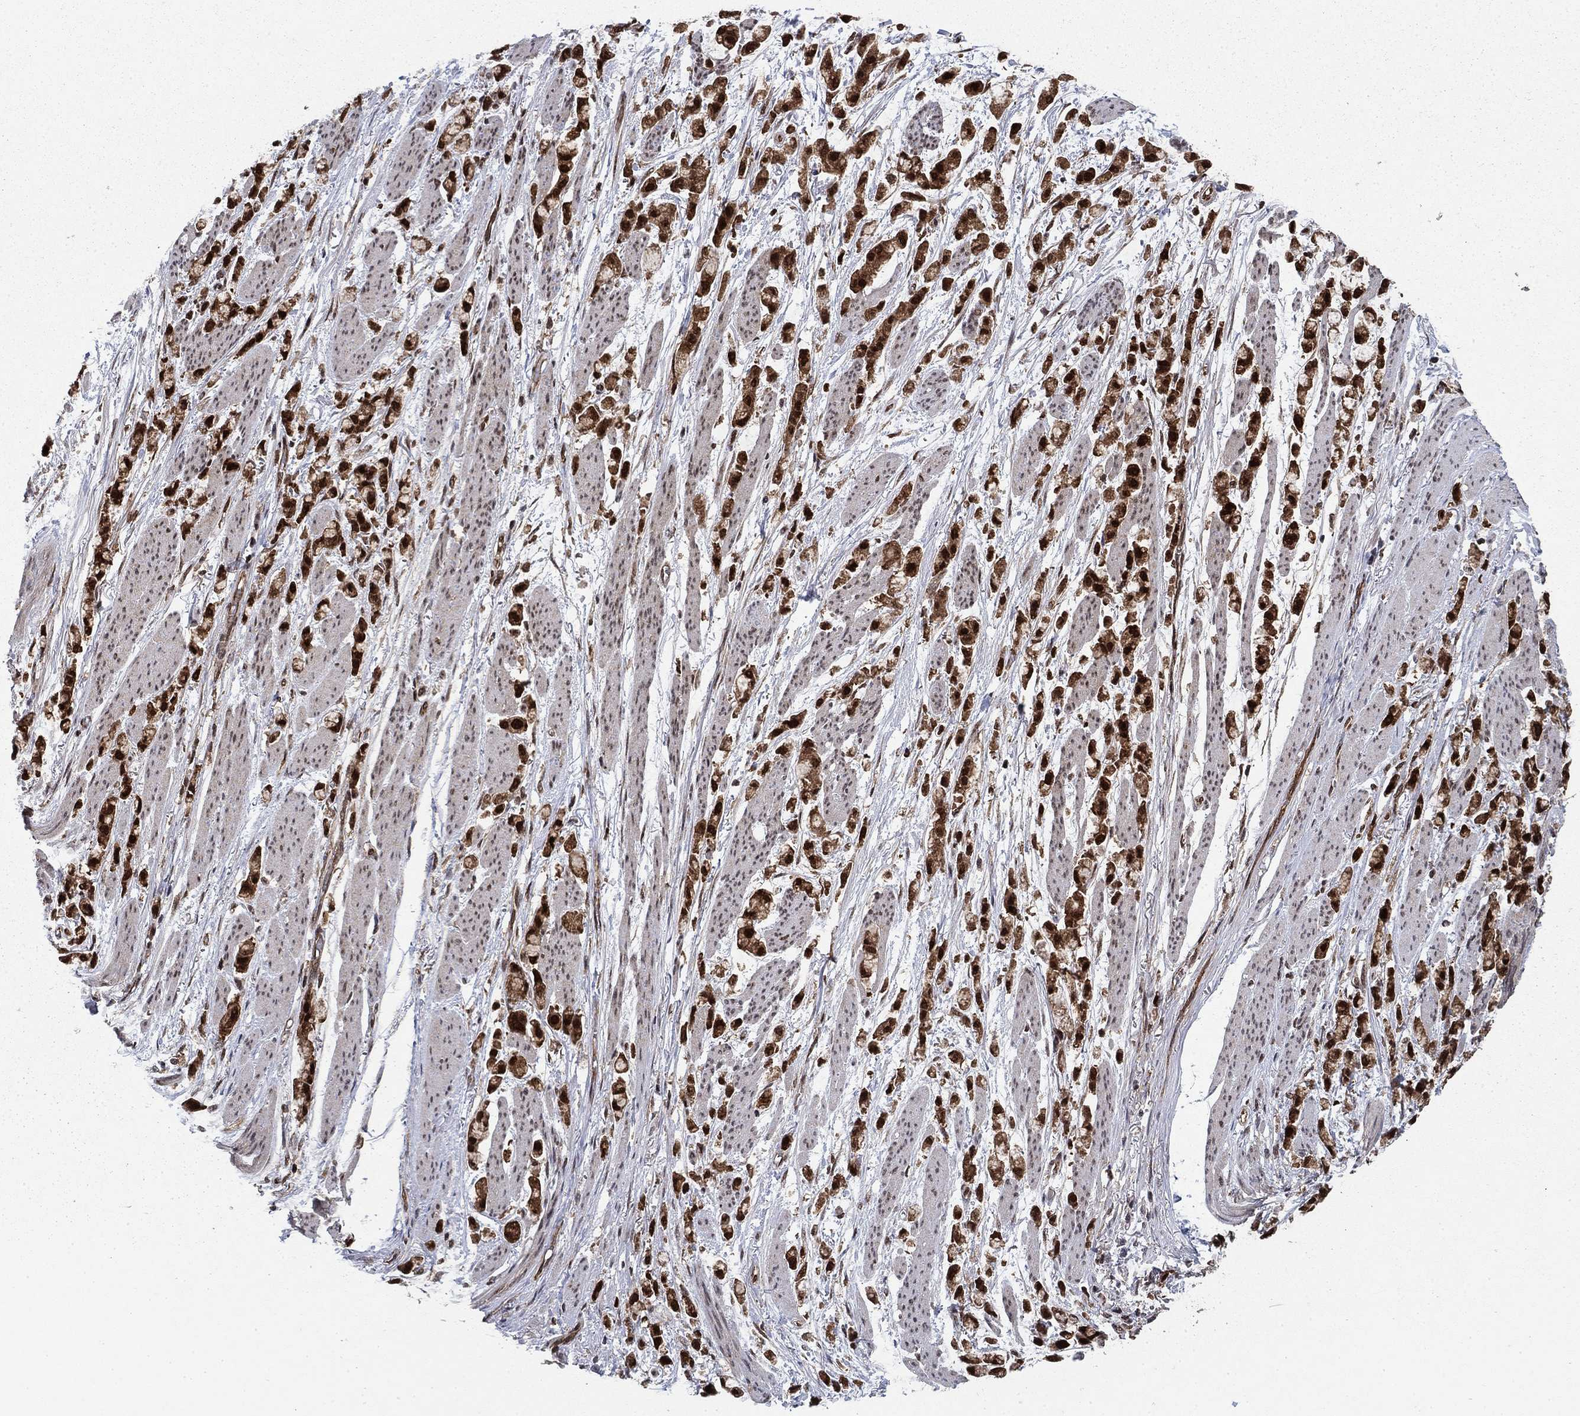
{"staining": {"intensity": "strong", "quantity": ">75%", "location": "cytoplasmic/membranous,nuclear"}, "tissue": "stomach cancer", "cell_type": "Tumor cells", "image_type": "cancer", "snomed": [{"axis": "morphology", "description": "Adenocarcinoma, NOS"}, {"axis": "topography", "description": "Stomach"}], "caption": "Immunohistochemistry (IHC) of human stomach cancer (adenocarcinoma) shows high levels of strong cytoplasmic/membranous and nuclear expression in about >75% of tumor cells.", "gene": "DNAJA1", "patient": {"sex": "female", "age": 81}}